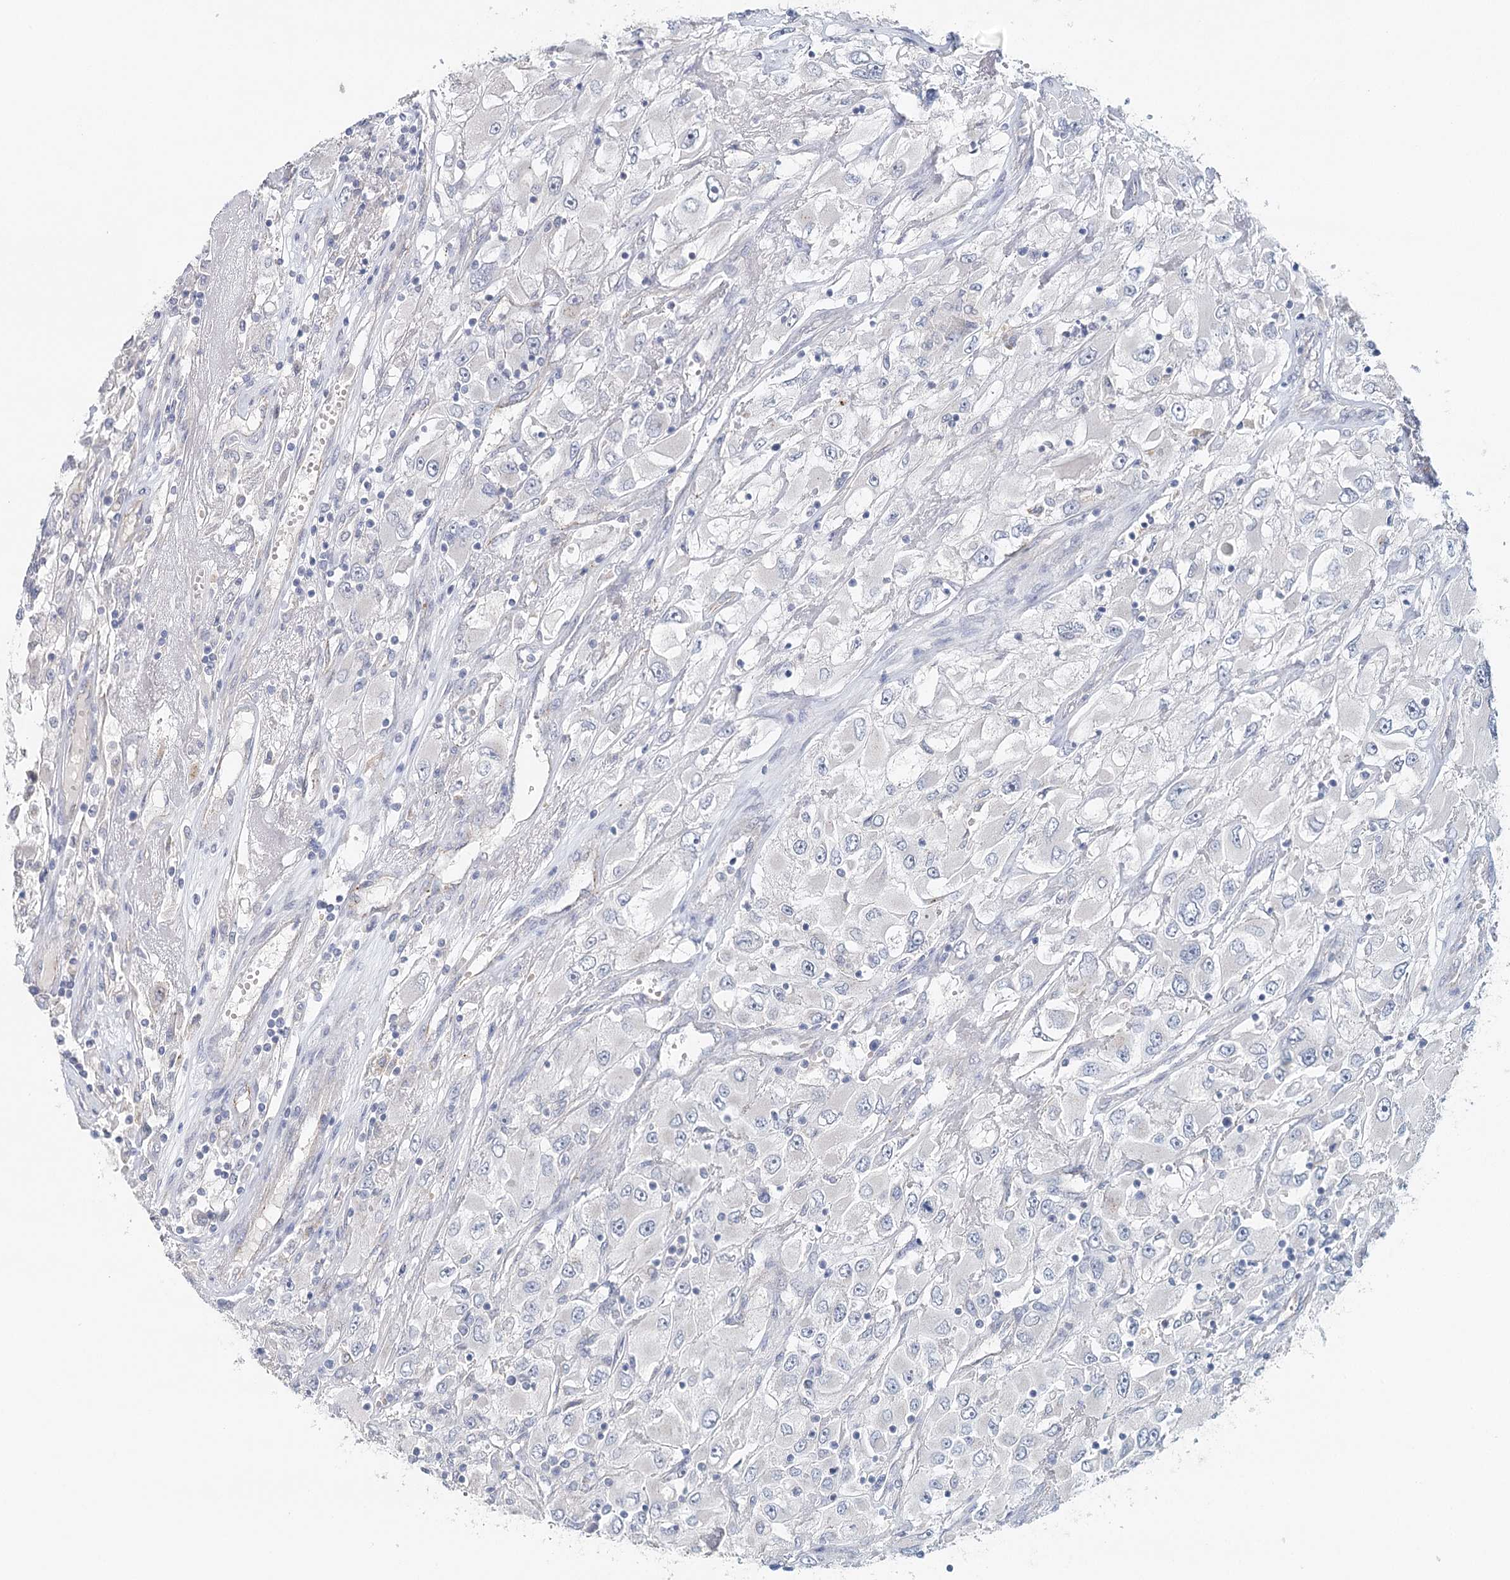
{"staining": {"intensity": "negative", "quantity": "none", "location": "none"}, "tissue": "renal cancer", "cell_type": "Tumor cells", "image_type": "cancer", "snomed": [{"axis": "morphology", "description": "Adenocarcinoma, NOS"}, {"axis": "topography", "description": "Kidney"}], "caption": "A photomicrograph of human renal cancer (adenocarcinoma) is negative for staining in tumor cells.", "gene": "SYNPO", "patient": {"sex": "female", "age": 52}}